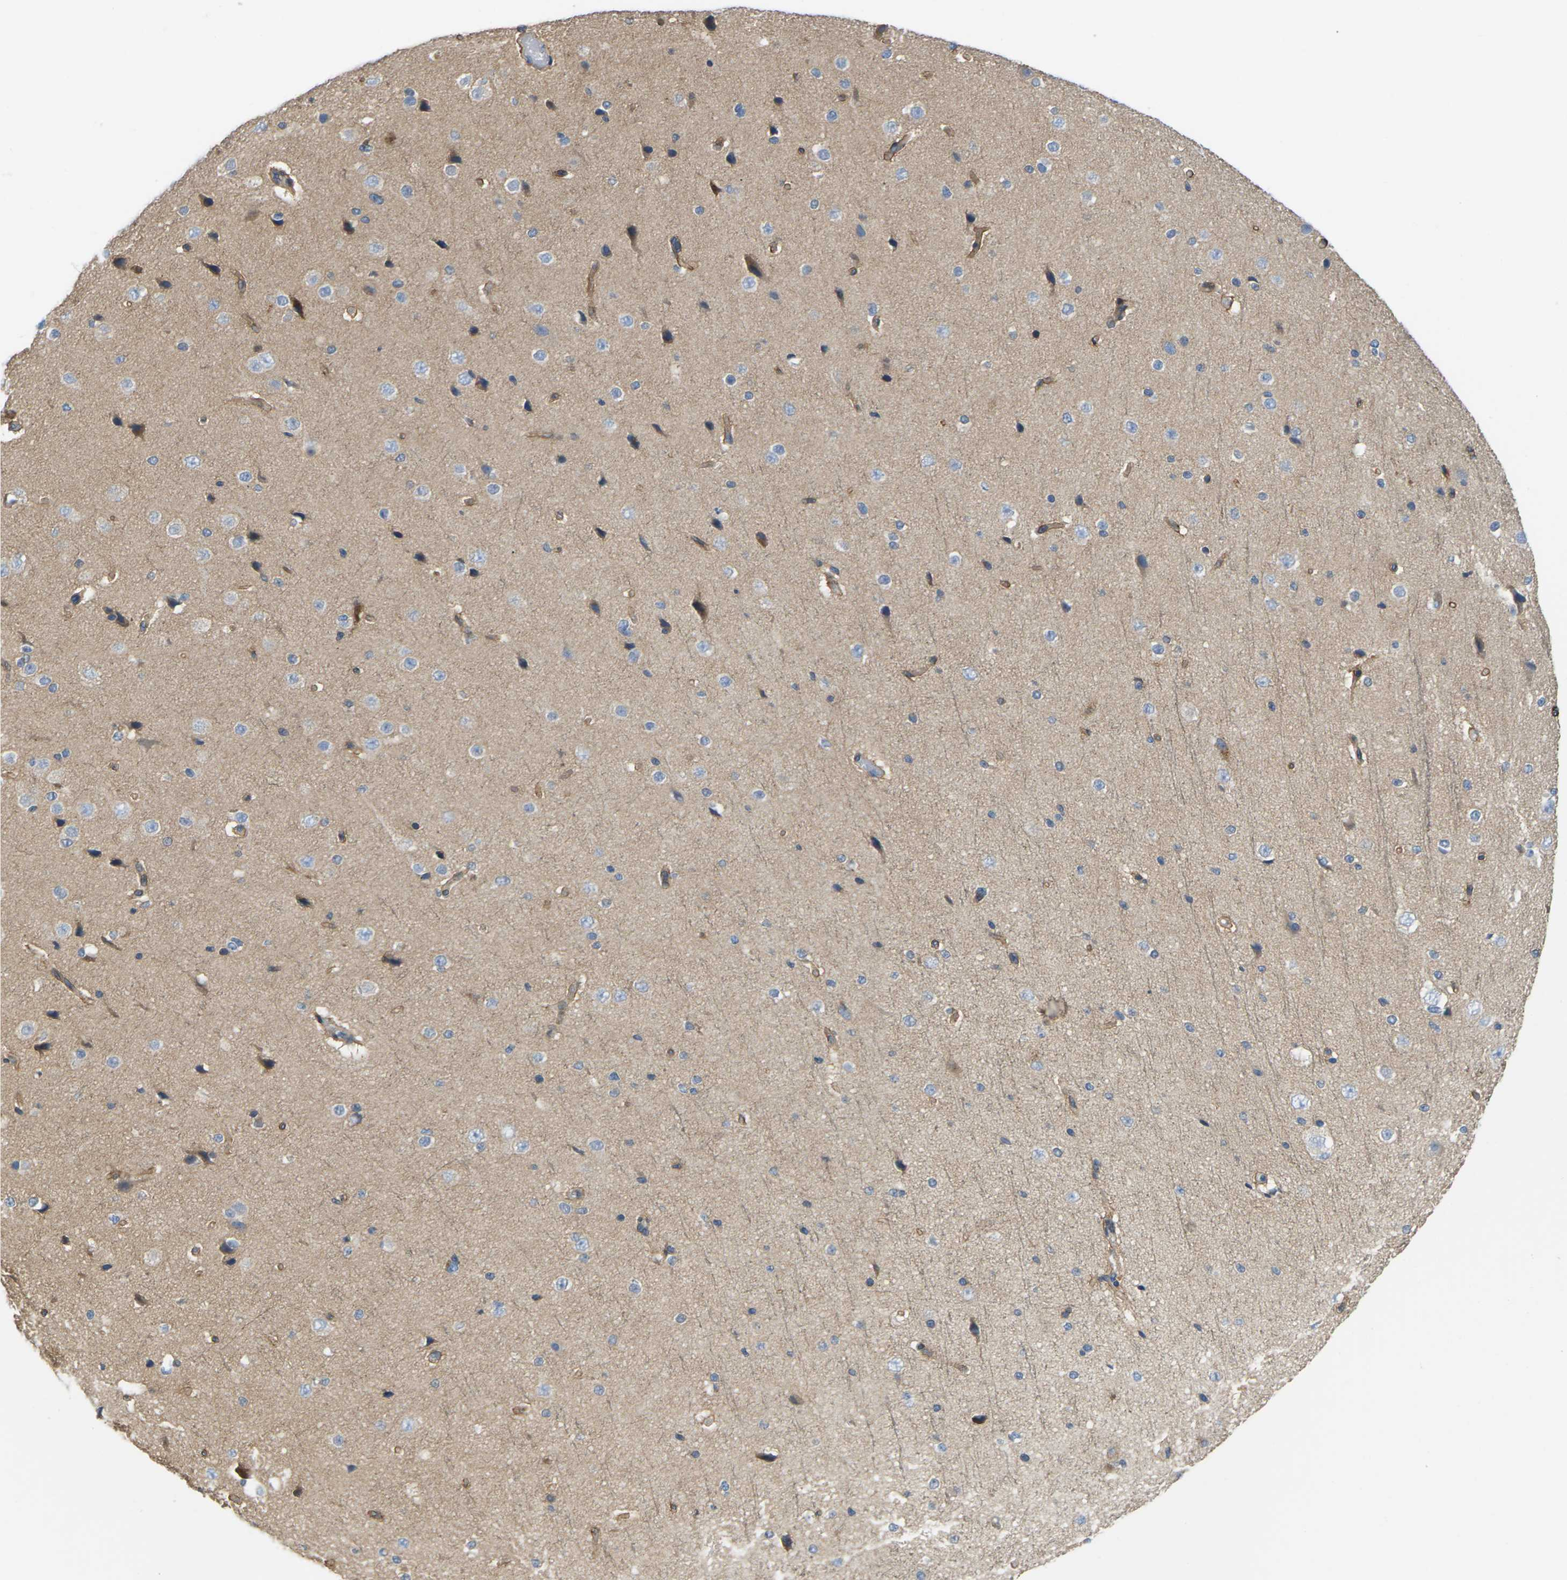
{"staining": {"intensity": "moderate", "quantity": "25%-75%", "location": "cytoplasmic/membranous"}, "tissue": "cerebral cortex", "cell_type": "Endothelial cells", "image_type": "normal", "snomed": [{"axis": "morphology", "description": "Normal tissue, NOS"}, {"axis": "morphology", "description": "Developmental malformation"}, {"axis": "topography", "description": "Cerebral cortex"}], "caption": "This micrograph exhibits IHC staining of normal human cerebral cortex, with medium moderate cytoplasmic/membranous positivity in about 25%-75% of endothelial cells.", "gene": "SCNN1A", "patient": {"sex": "female", "age": 30}}